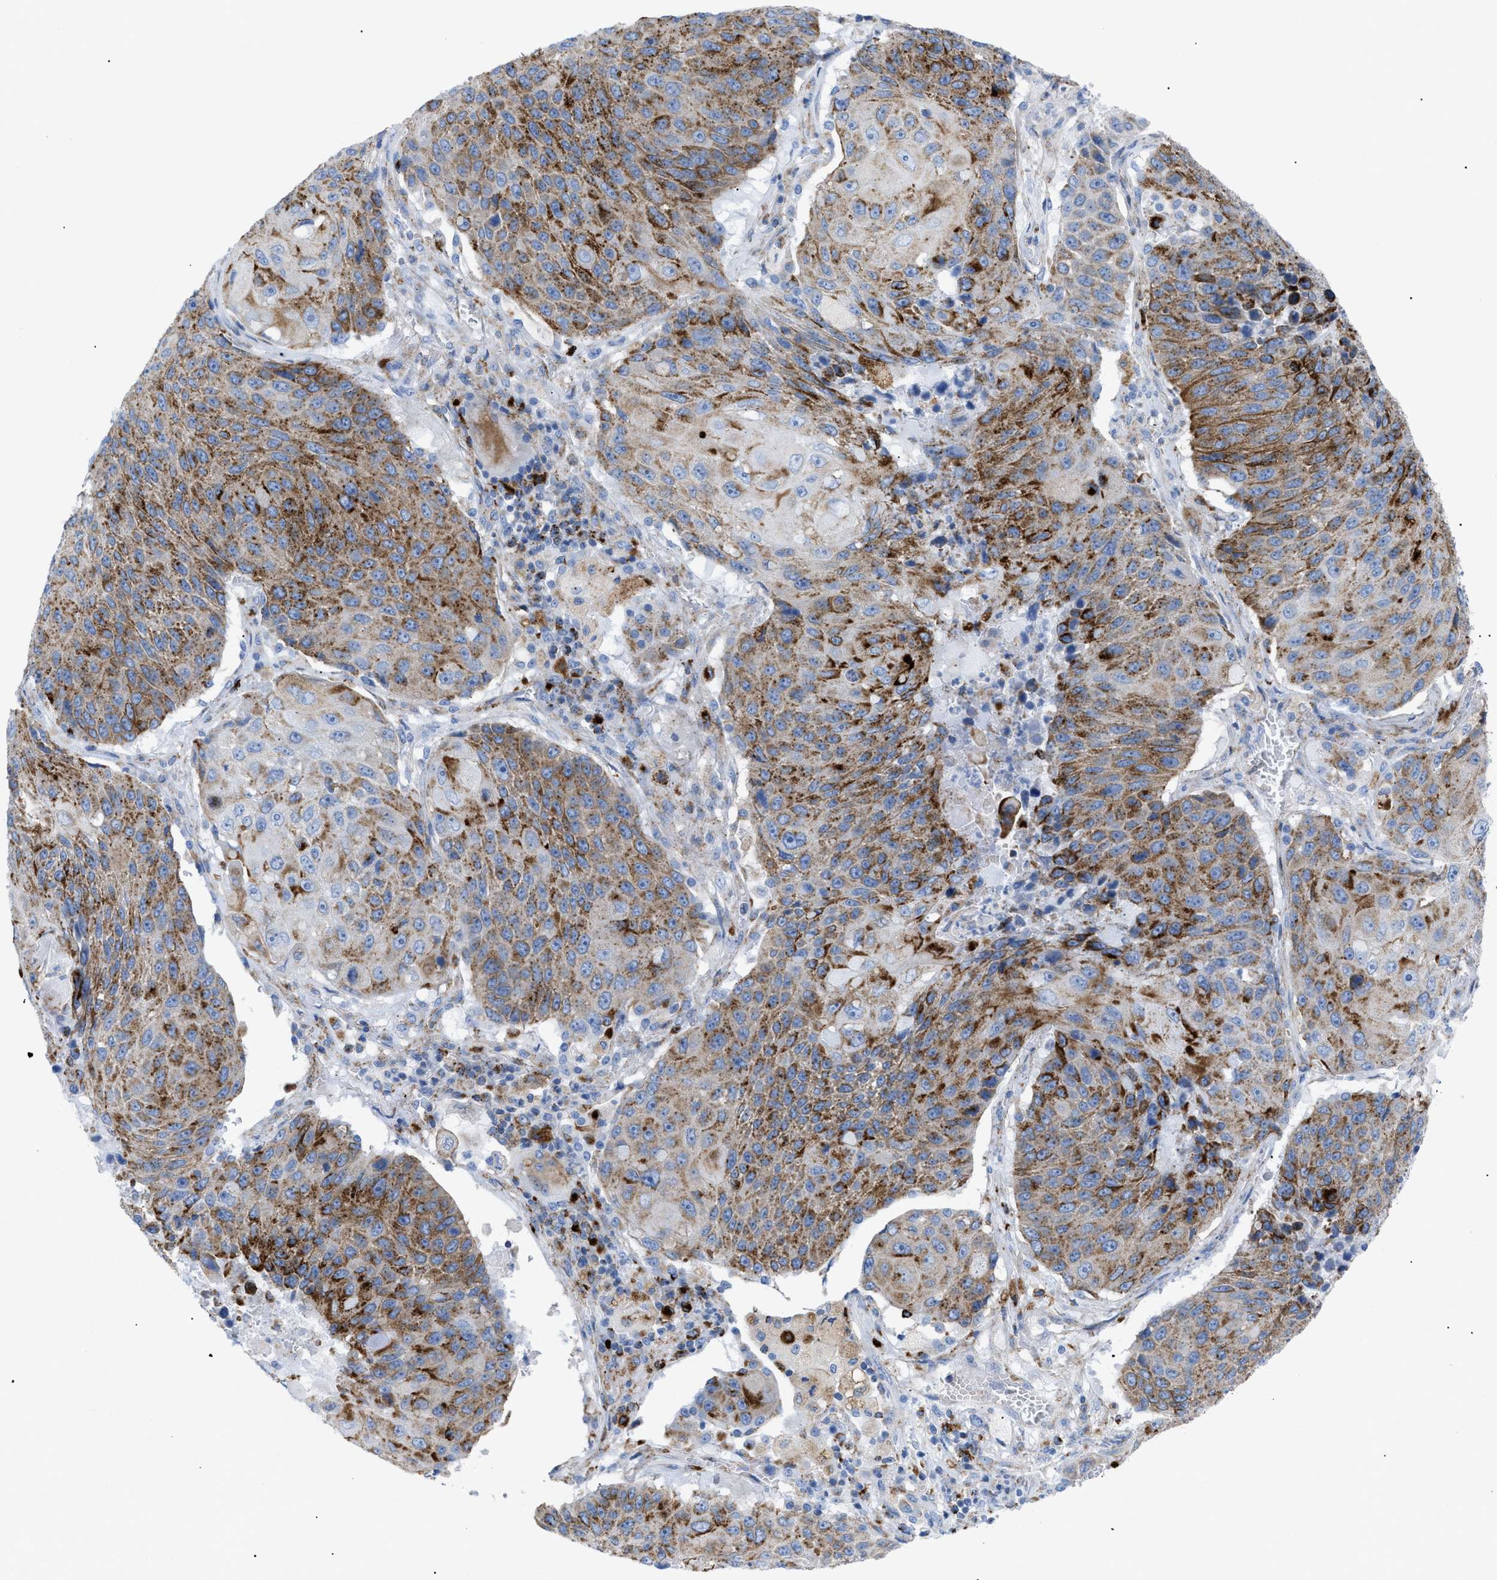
{"staining": {"intensity": "moderate", "quantity": ">75%", "location": "cytoplasmic/membranous"}, "tissue": "lung cancer", "cell_type": "Tumor cells", "image_type": "cancer", "snomed": [{"axis": "morphology", "description": "Squamous cell carcinoma, NOS"}, {"axis": "topography", "description": "Lung"}], "caption": "About >75% of tumor cells in human lung cancer demonstrate moderate cytoplasmic/membranous protein positivity as visualized by brown immunohistochemical staining.", "gene": "DRAM2", "patient": {"sex": "male", "age": 61}}